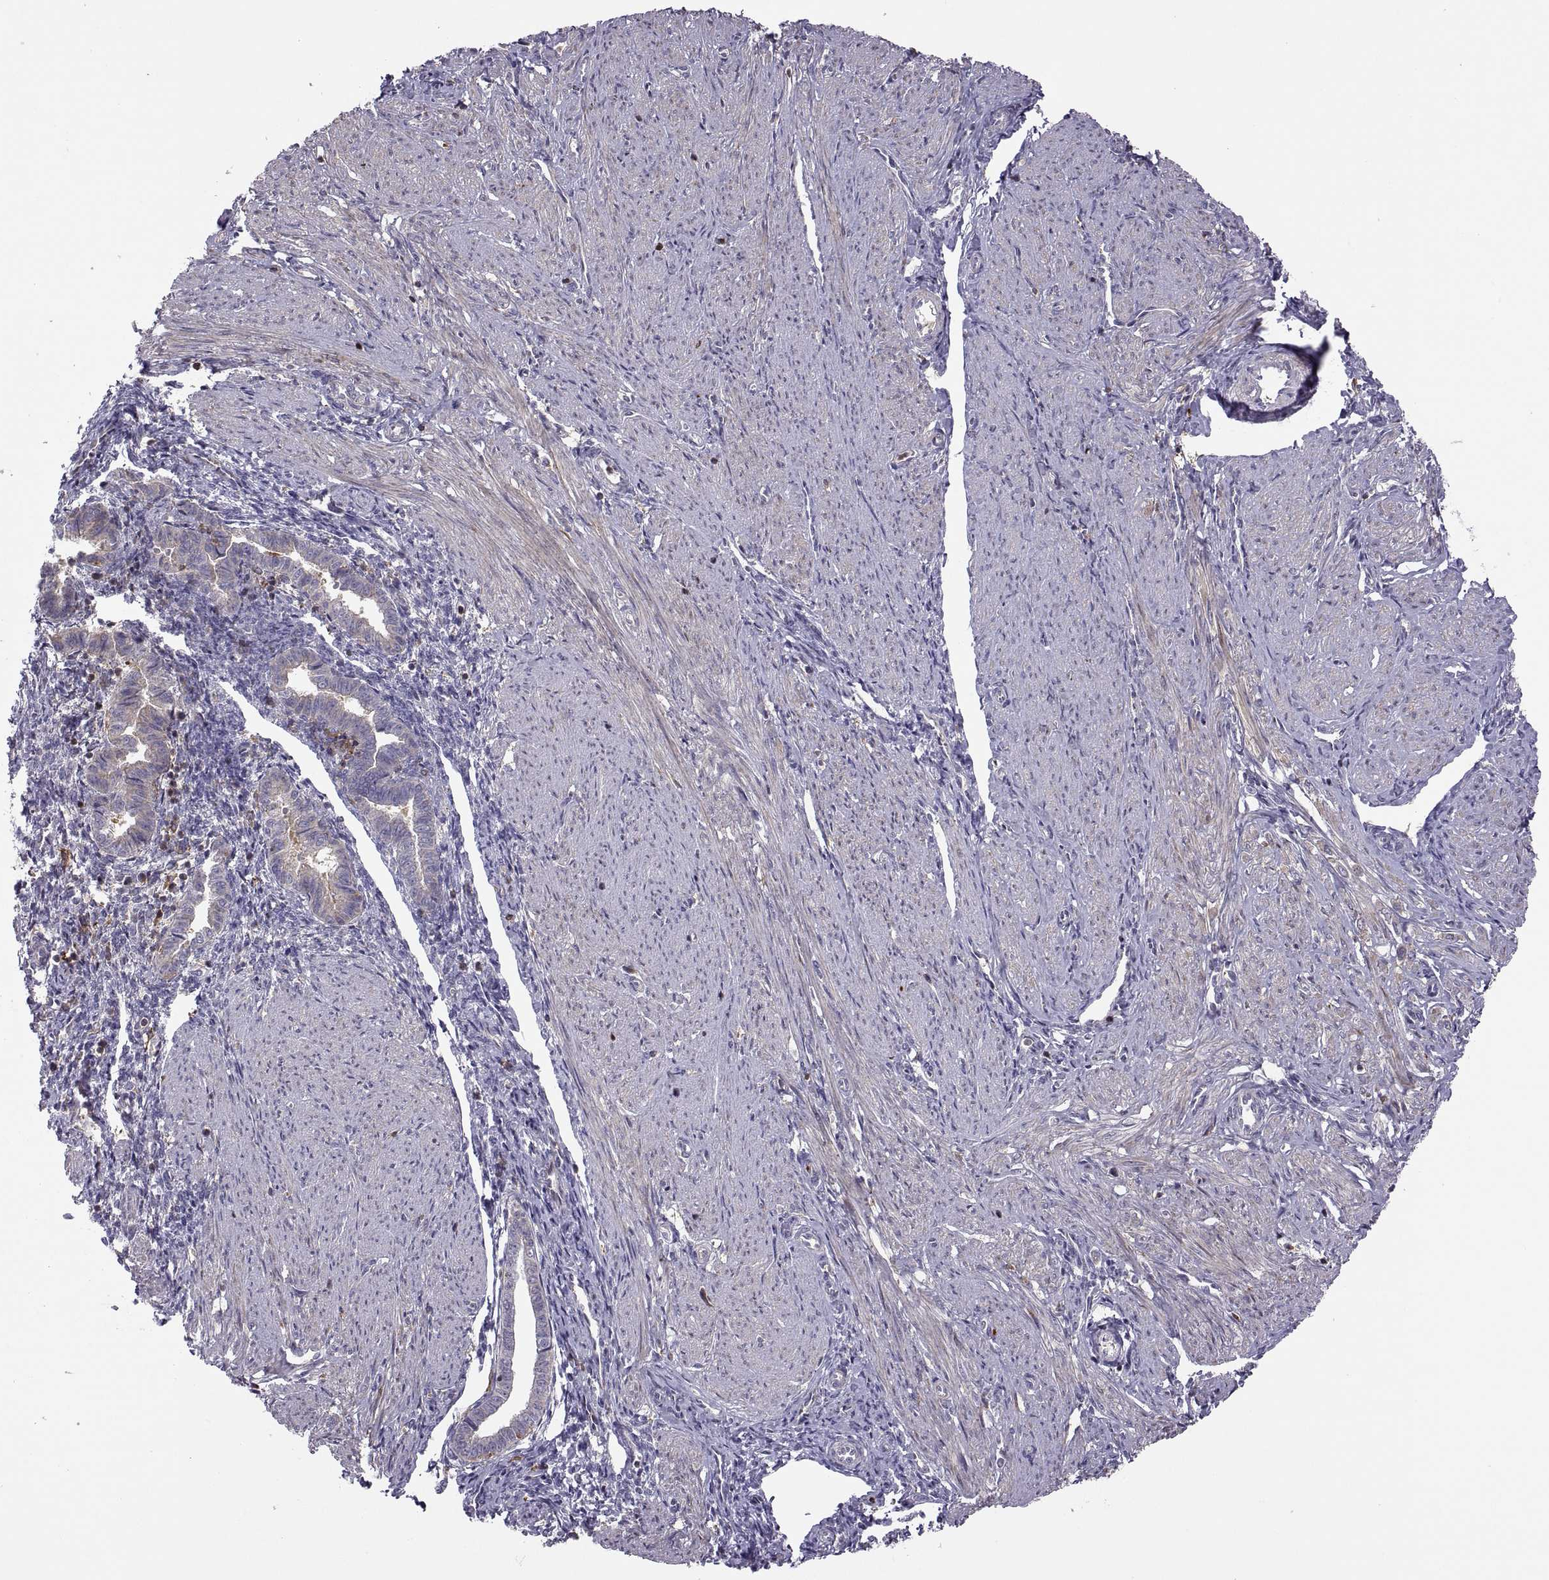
{"staining": {"intensity": "negative", "quantity": "none", "location": "none"}, "tissue": "endometrium", "cell_type": "Cells in endometrial stroma", "image_type": "normal", "snomed": [{"axis": "morphology", "description": "Normal tissue, NOS"}, {"axis": "topography", "description": "Endometrium"}], "caption": "An immunohistochemistry histopathology image of normal endometrium is shown. There is no staining in cells in endometrial stroma of endometrium.", "gene": "SPATA32", "patient": {"sex": "female", "age": 37}}